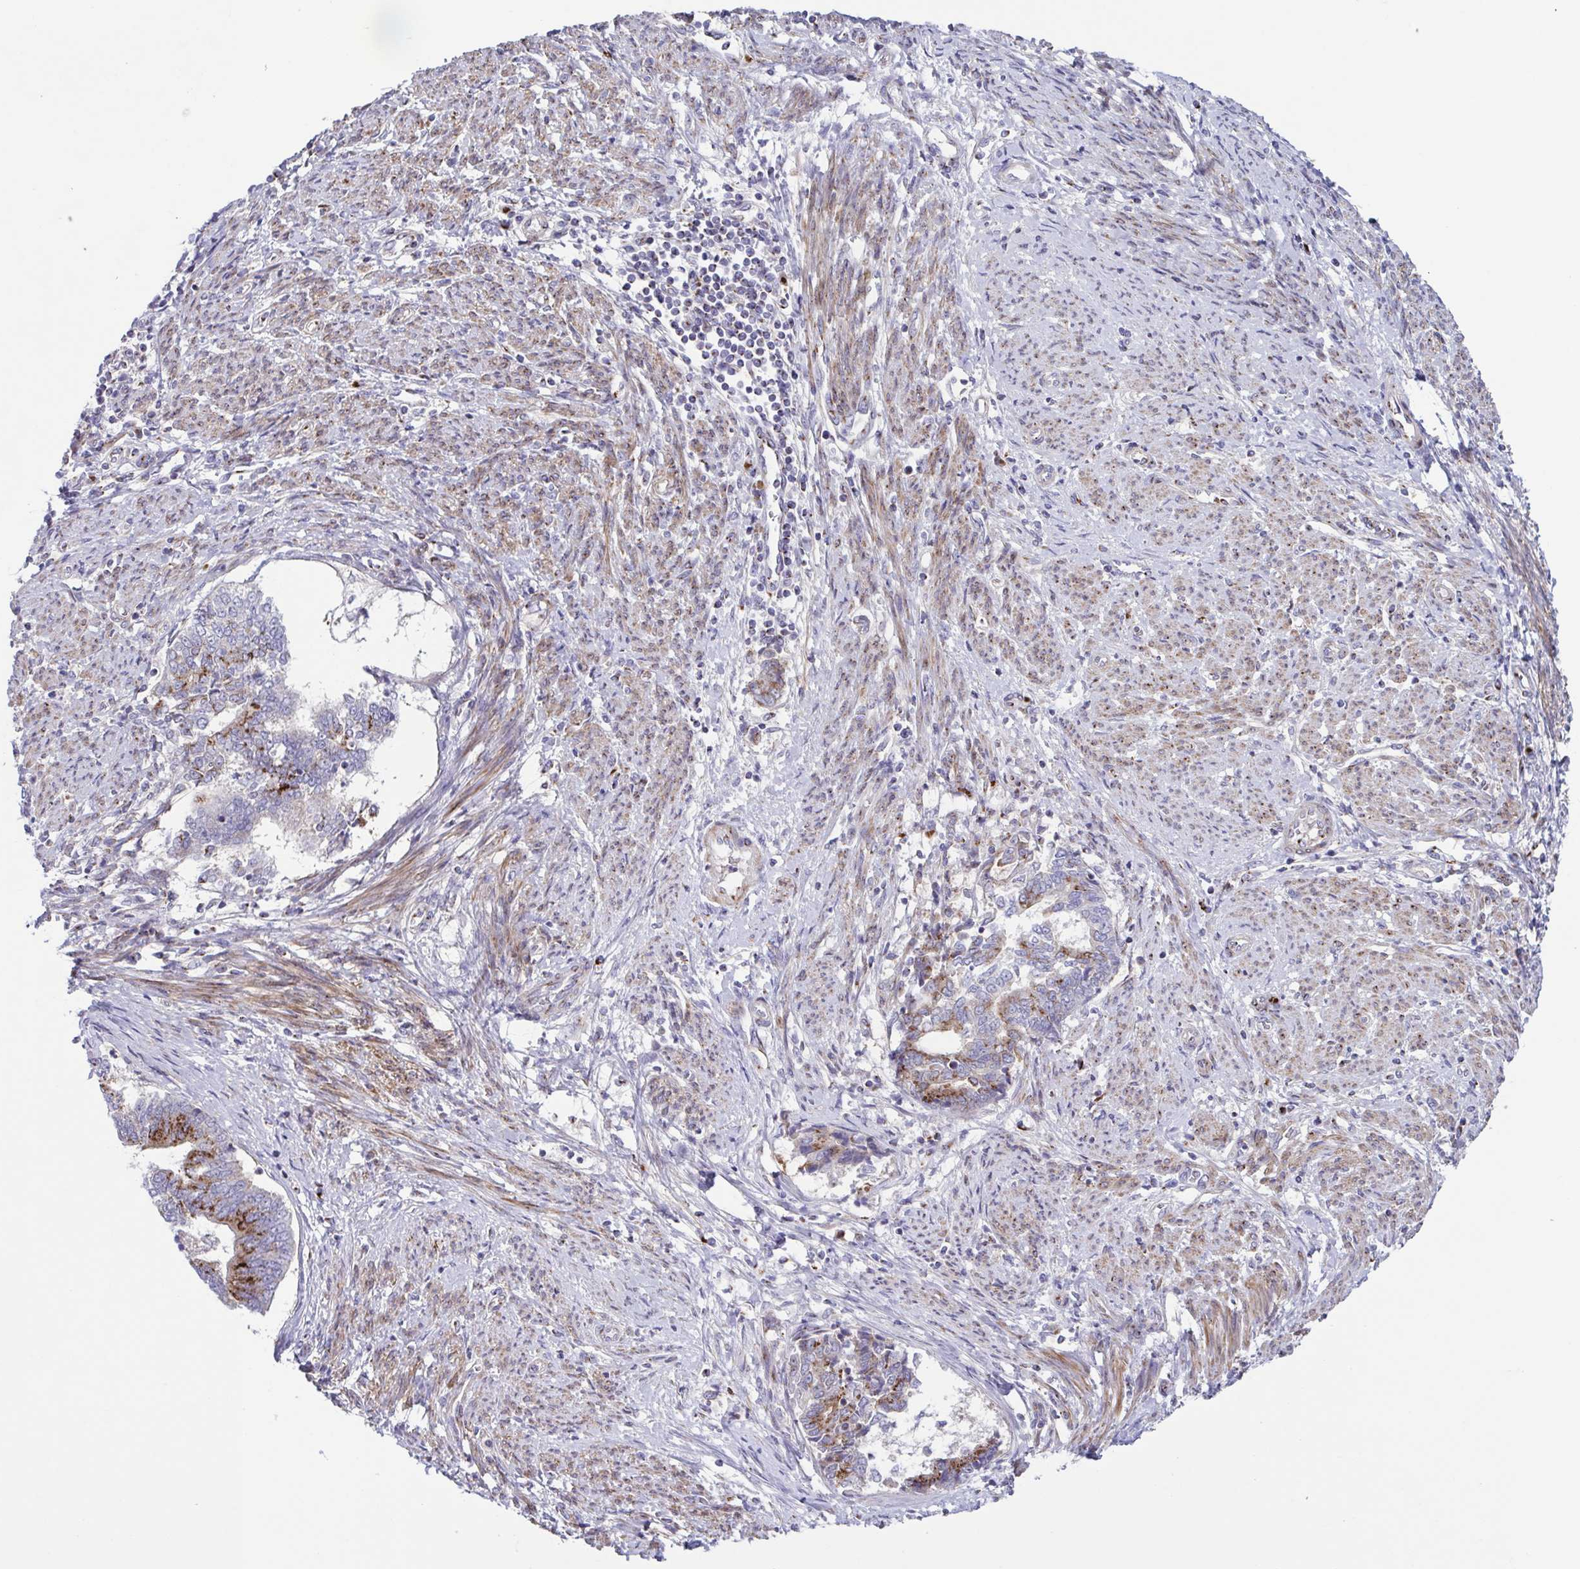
{"staining": {"intensity": "moderate", "quantity": "<25%", "location": "cytoplasmic/membranous"}, "tissue": "endometrial cancer", "cell_type": "Tumor cells", "image_type": "cancer", "snomed": [{"axis": "morphology", "description": "Adenocarcinoma, NOS"}, {"axis": "topography", "description": "Endometrium"}], "caption": "Immunohistochemistry (IHC) histopathology image of neoplastic tissue: human endometrial adenocarcinoma stained using IHC demonstrates low levels of moderate protein expression localized specifically in the cytoplasmic/membranous of tumor cells, appearing as a cytoplasmic/membranous brown color.", "gene": "COL17A1", "patient": {"sex": "female", "age": 65}}